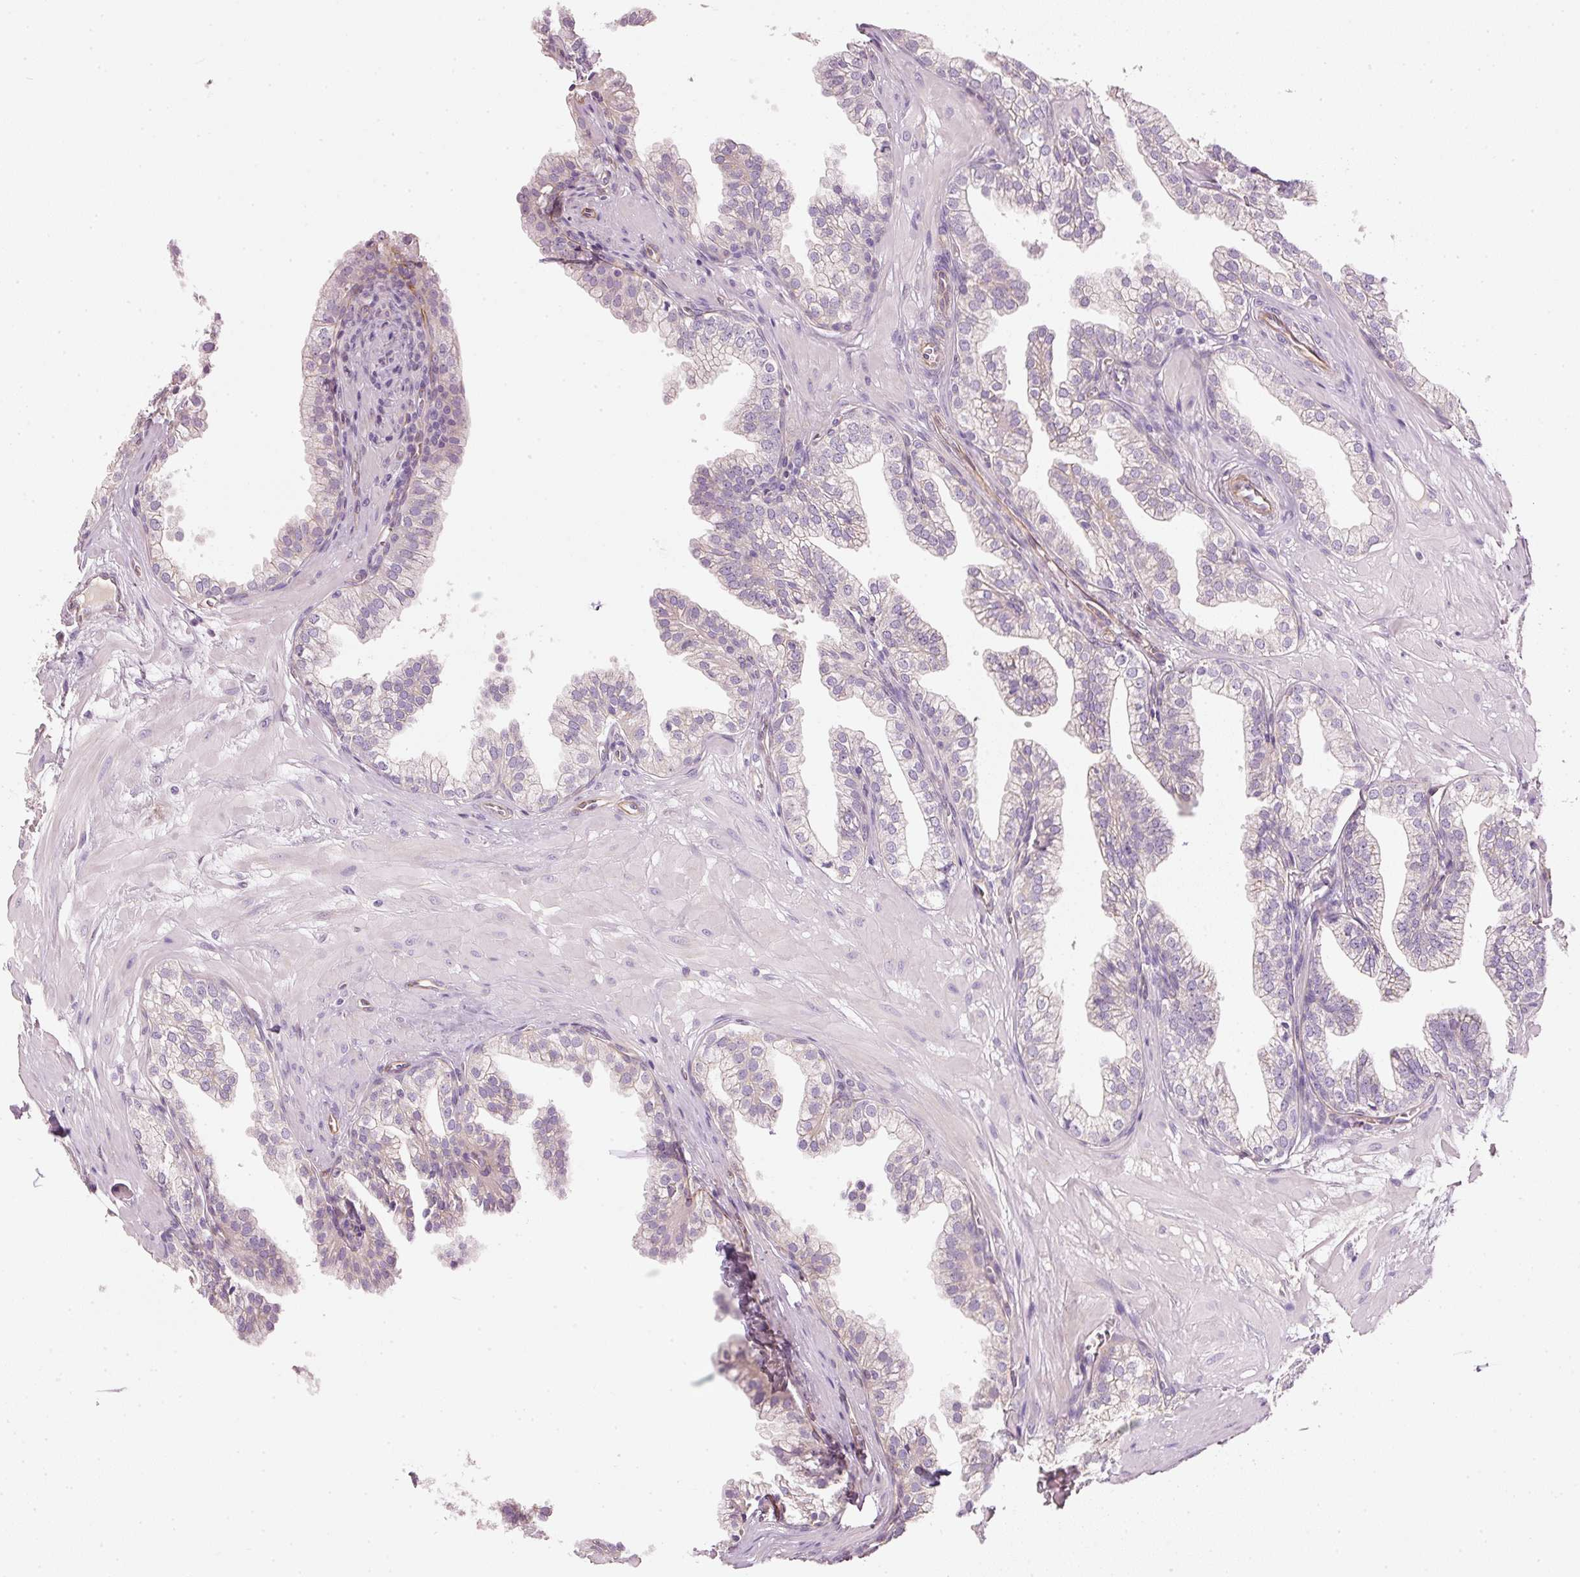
{"staining": {"intensity": "negative", "quantity": "none", "location": "none"}, "tissue": "prostate", "cell_type": "Glandular cells", "image_type": "normal", "snomed": [{"axis": "morphology", "description": "Normal tissue, NOS"}, {"axis": "topography", "description": "Prostate"}, {"axis": "topography", "description": "Peripheral nerve tissue"}], "caption": "Immunohistochemistry histopathology image of normal prostate: human prostate stained with DAB (3,3'-diaminobenzidine) exhibits no significant protein expression in glandular cells.", "gene": "OSR2", "patient": {"sex": "male", "age": 55}}